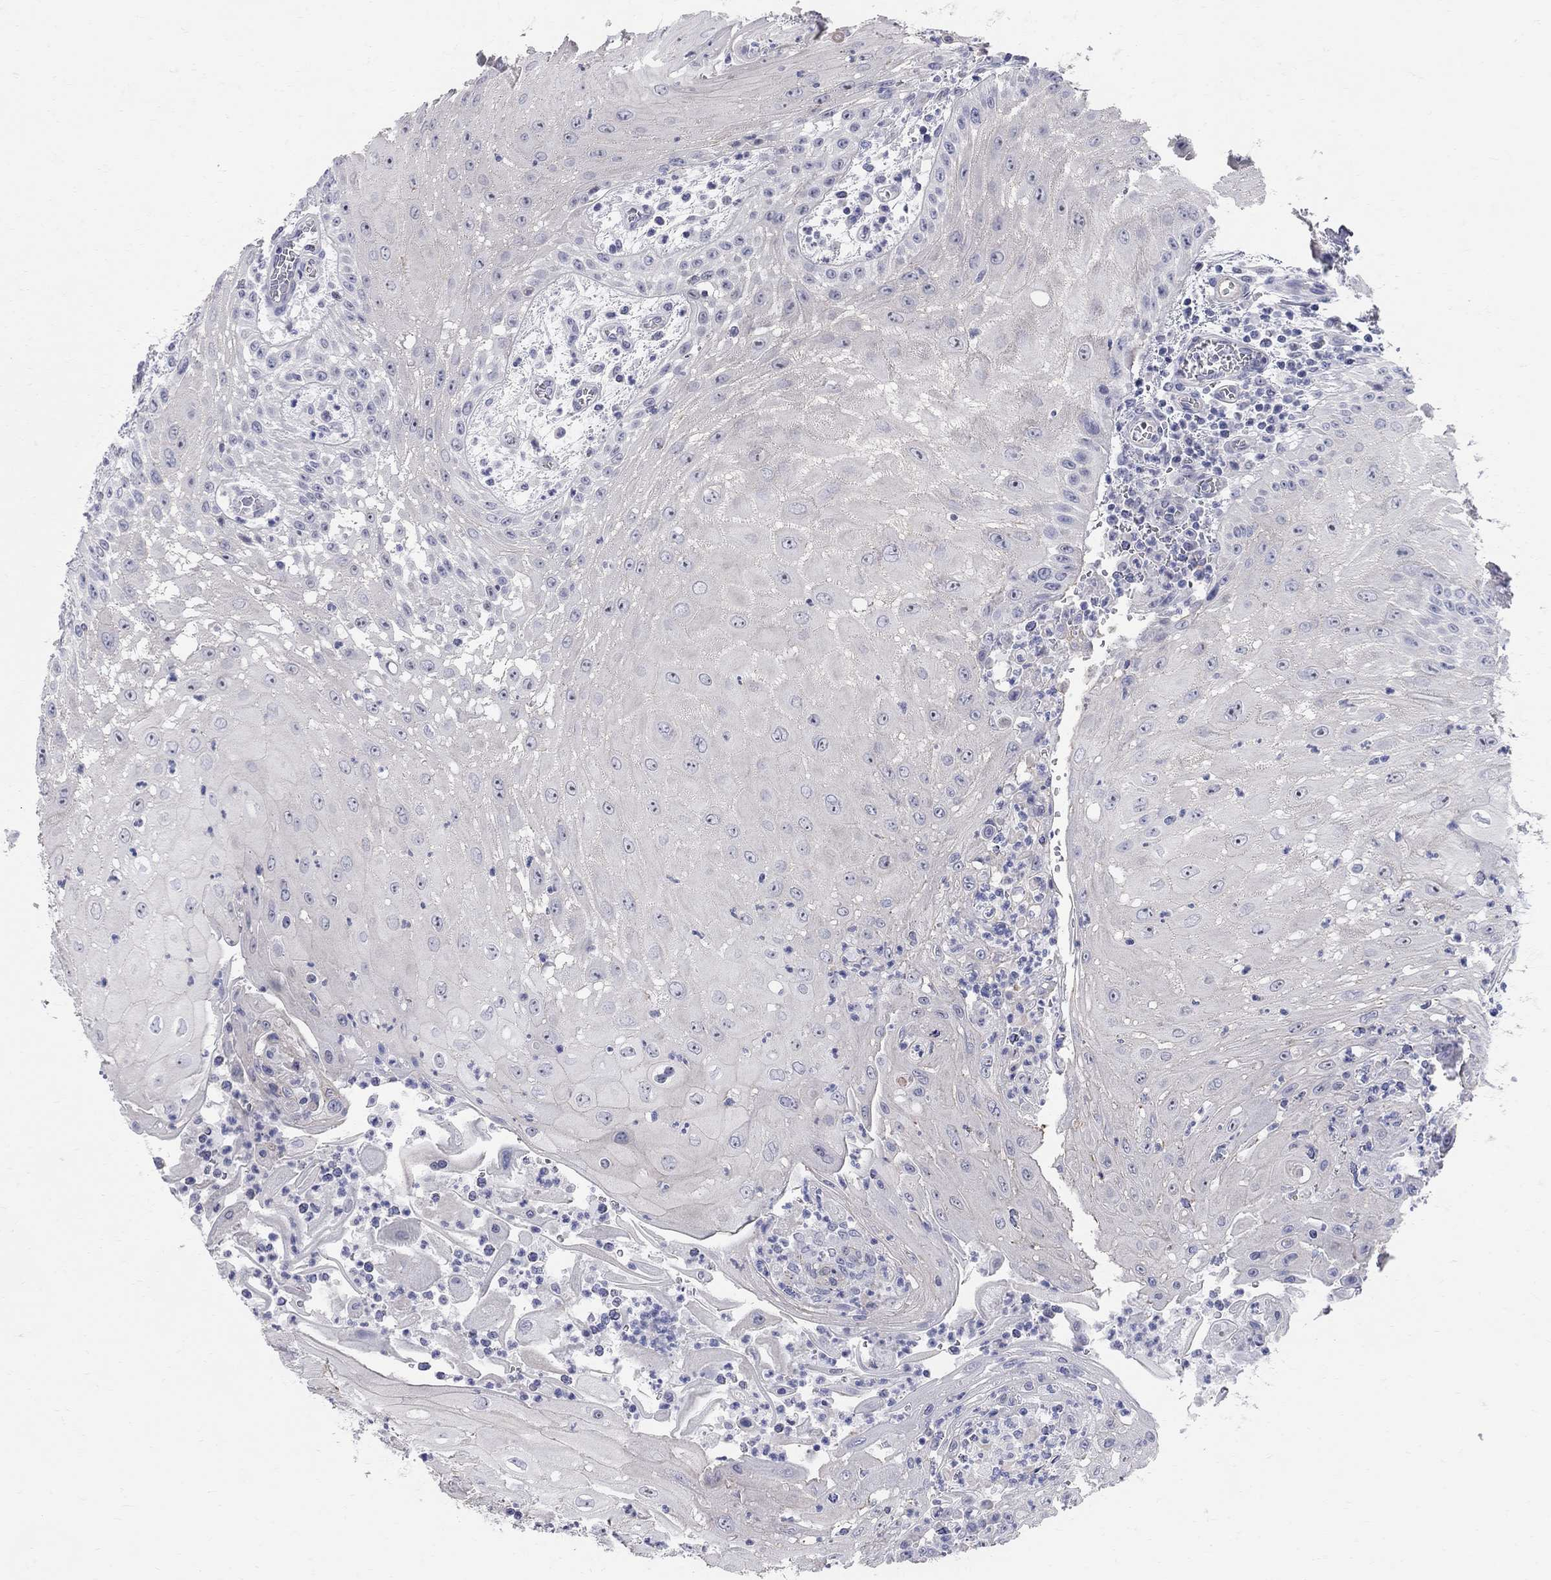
{"staining": {"intensity": "negative", "quantity": "none", "location": "none"}, "tissue": "head and neck cancer", "cell_type": "Tumor cells", "image_type": "cancer", "snomed": [{"axis": "morphology", "description": "Squamous cell carcinoma, NOS"}, {"axis": "topography", "description": "Oral tissue"}, {"axis": "topography", "description": "Head-Neck"}], "caption": "Immunohistochemistry photomicrograph of head and neck cancer stained for a protein (brown), which exhibits no positivity in tumor cells.", "gene": "AOX1", "patient": {"sex": "male", "age": 58}}